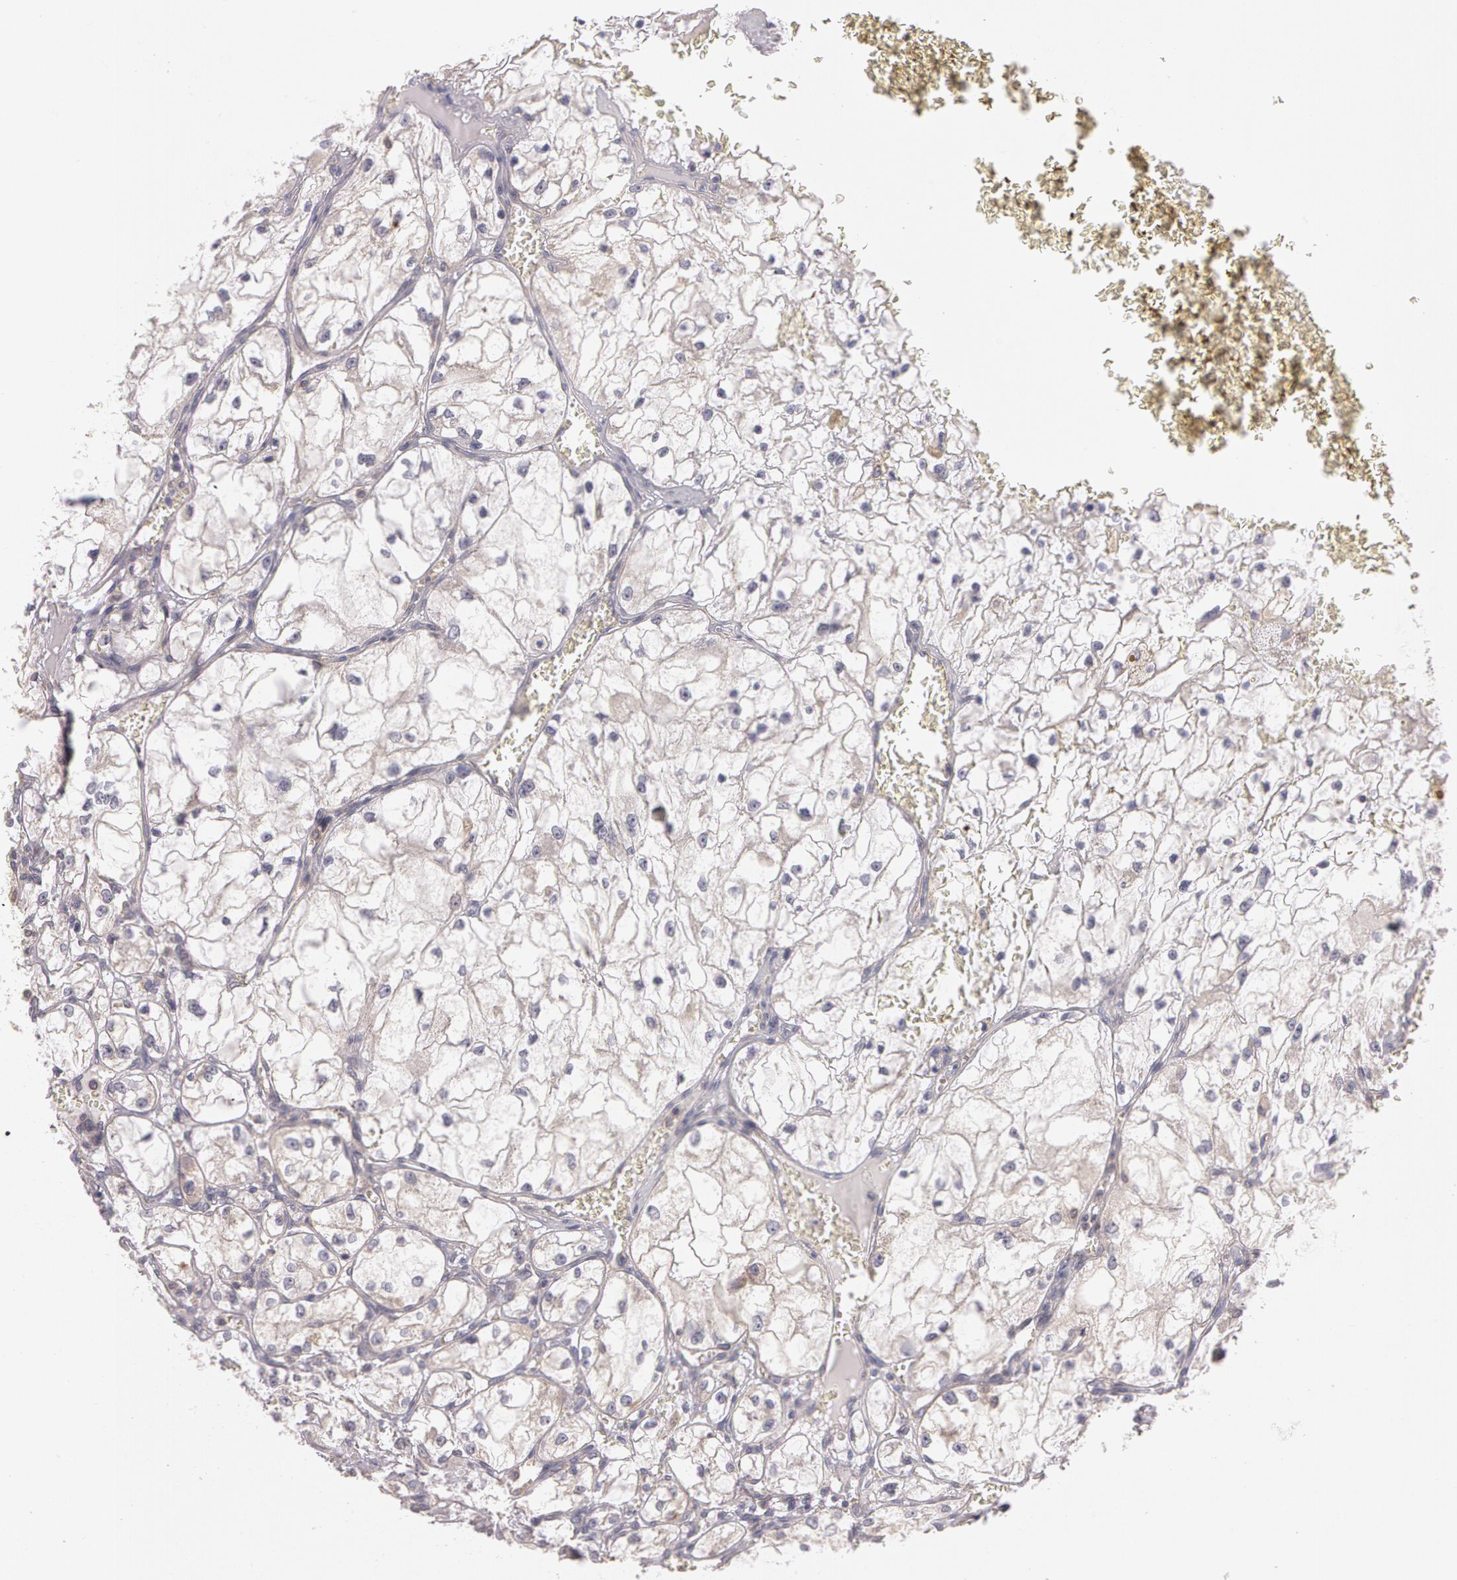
{"staining": {"intensity": "negative", "quantity": "none", "location": "none"}, "tissue": "renal cancer", "cell_type": "Tumor cells", "image_type": "cancer", "snomed": [{"axis": "morphology", "description": "Adenocarcinoma, NOS"}, {"axis": "topography", "description": "Kidney"}], "caption": "There is no significant staining in tumor cells of renal cancer.", "gene": "NEK9", "patient": {"sex": "male", "age": 61}}